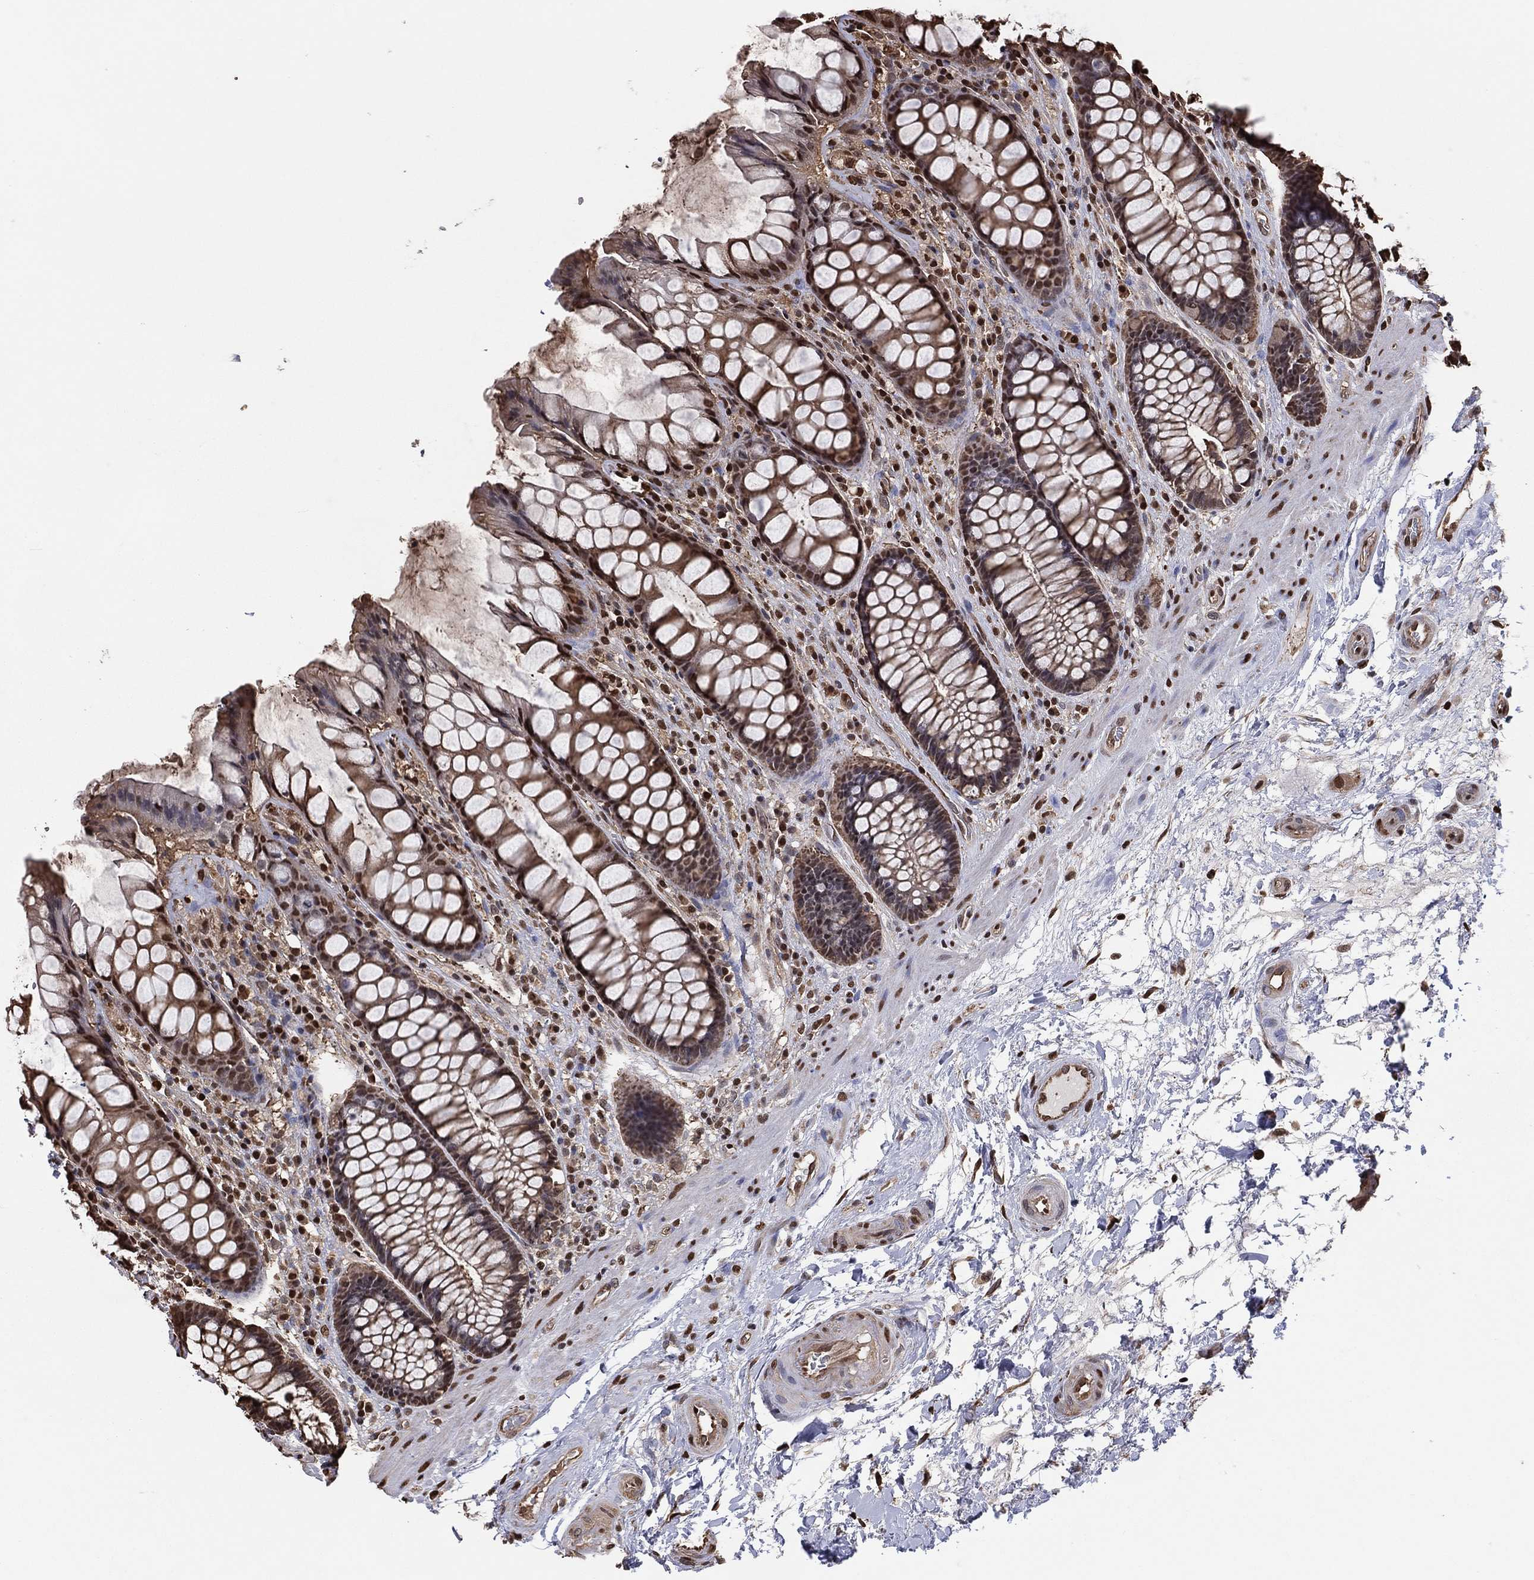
{"staining": {"intensity": "strong", "quantity": "25%-75%", "location": "nuclear"}, "tissue": "rectum", "cell_type": "Glandular cells", "image_type": "normal", "snomed": [{"axis": "morphology", "description": "Normal tissue, NOS"}, {"axis": "topography", "description": "Rectum"}], "caption": "This image exhibits immunohistochemistry (IHC) staining of normal rectum, with high strong nuclear staining in about 25%-75% of glandular cells.", "gene": "GAPDH", "patient": {"sex": "female", "age": 58}}